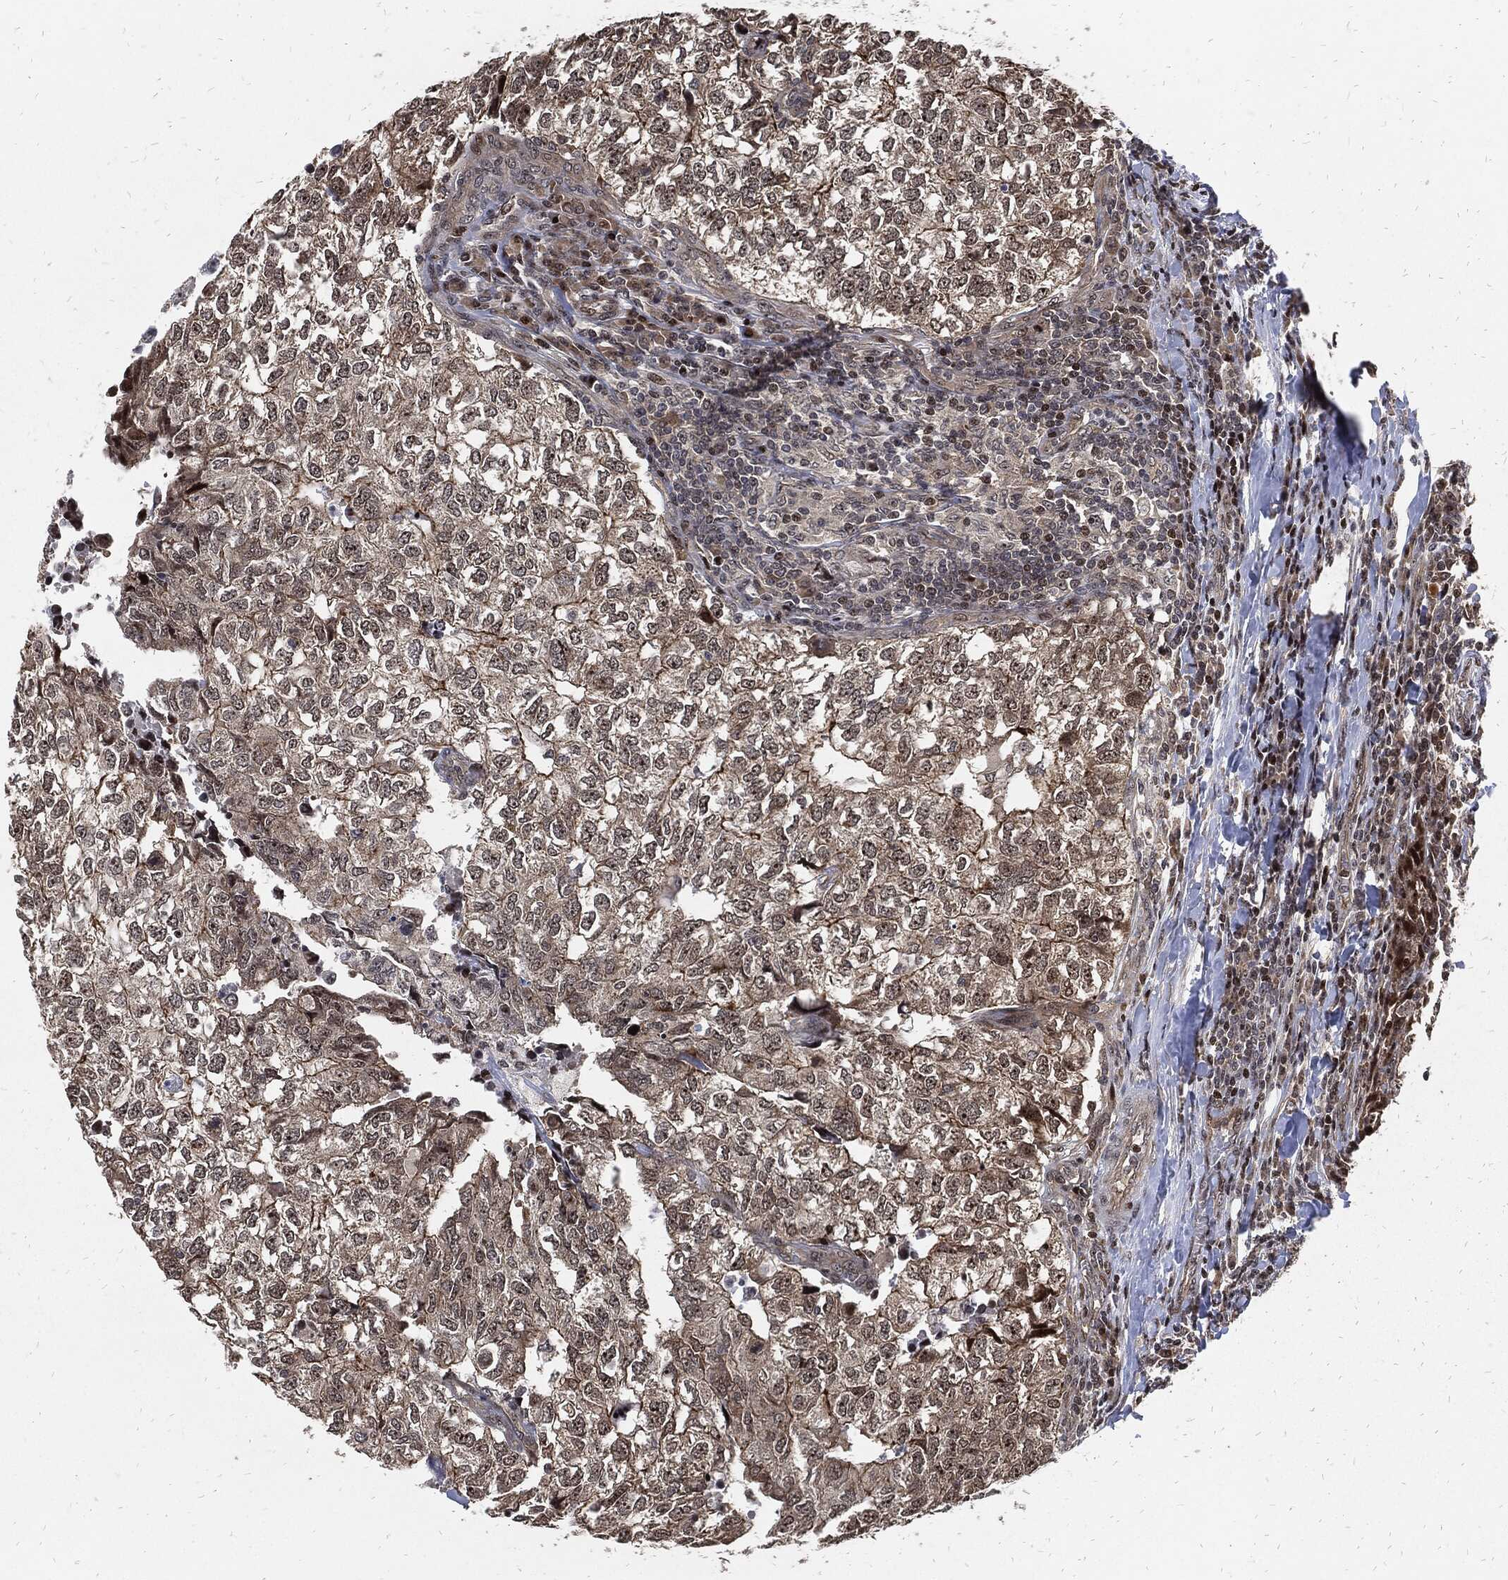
{"staining": {"intensity": "weak", "quantity": "<25%", "location": "cytoplasmic/membranous"}, "tissue": "breast cancer", "cell_type": "Tumor cells", "image_type": "cancer", "snomed": [{"axis": "morphology", "description": "Duct carcinoma"}, {"axis": "topography", "description": "Breast"}], "caption": "IHC histopathology image of human infiltrating ductal carcinoma (breast) stained for a protein (brown), which demonstrates no expression in tumor cells. Nuclei are stained in blue.", "gene": "ZNF775", "patient": {"sex": "female", "age": 30}}